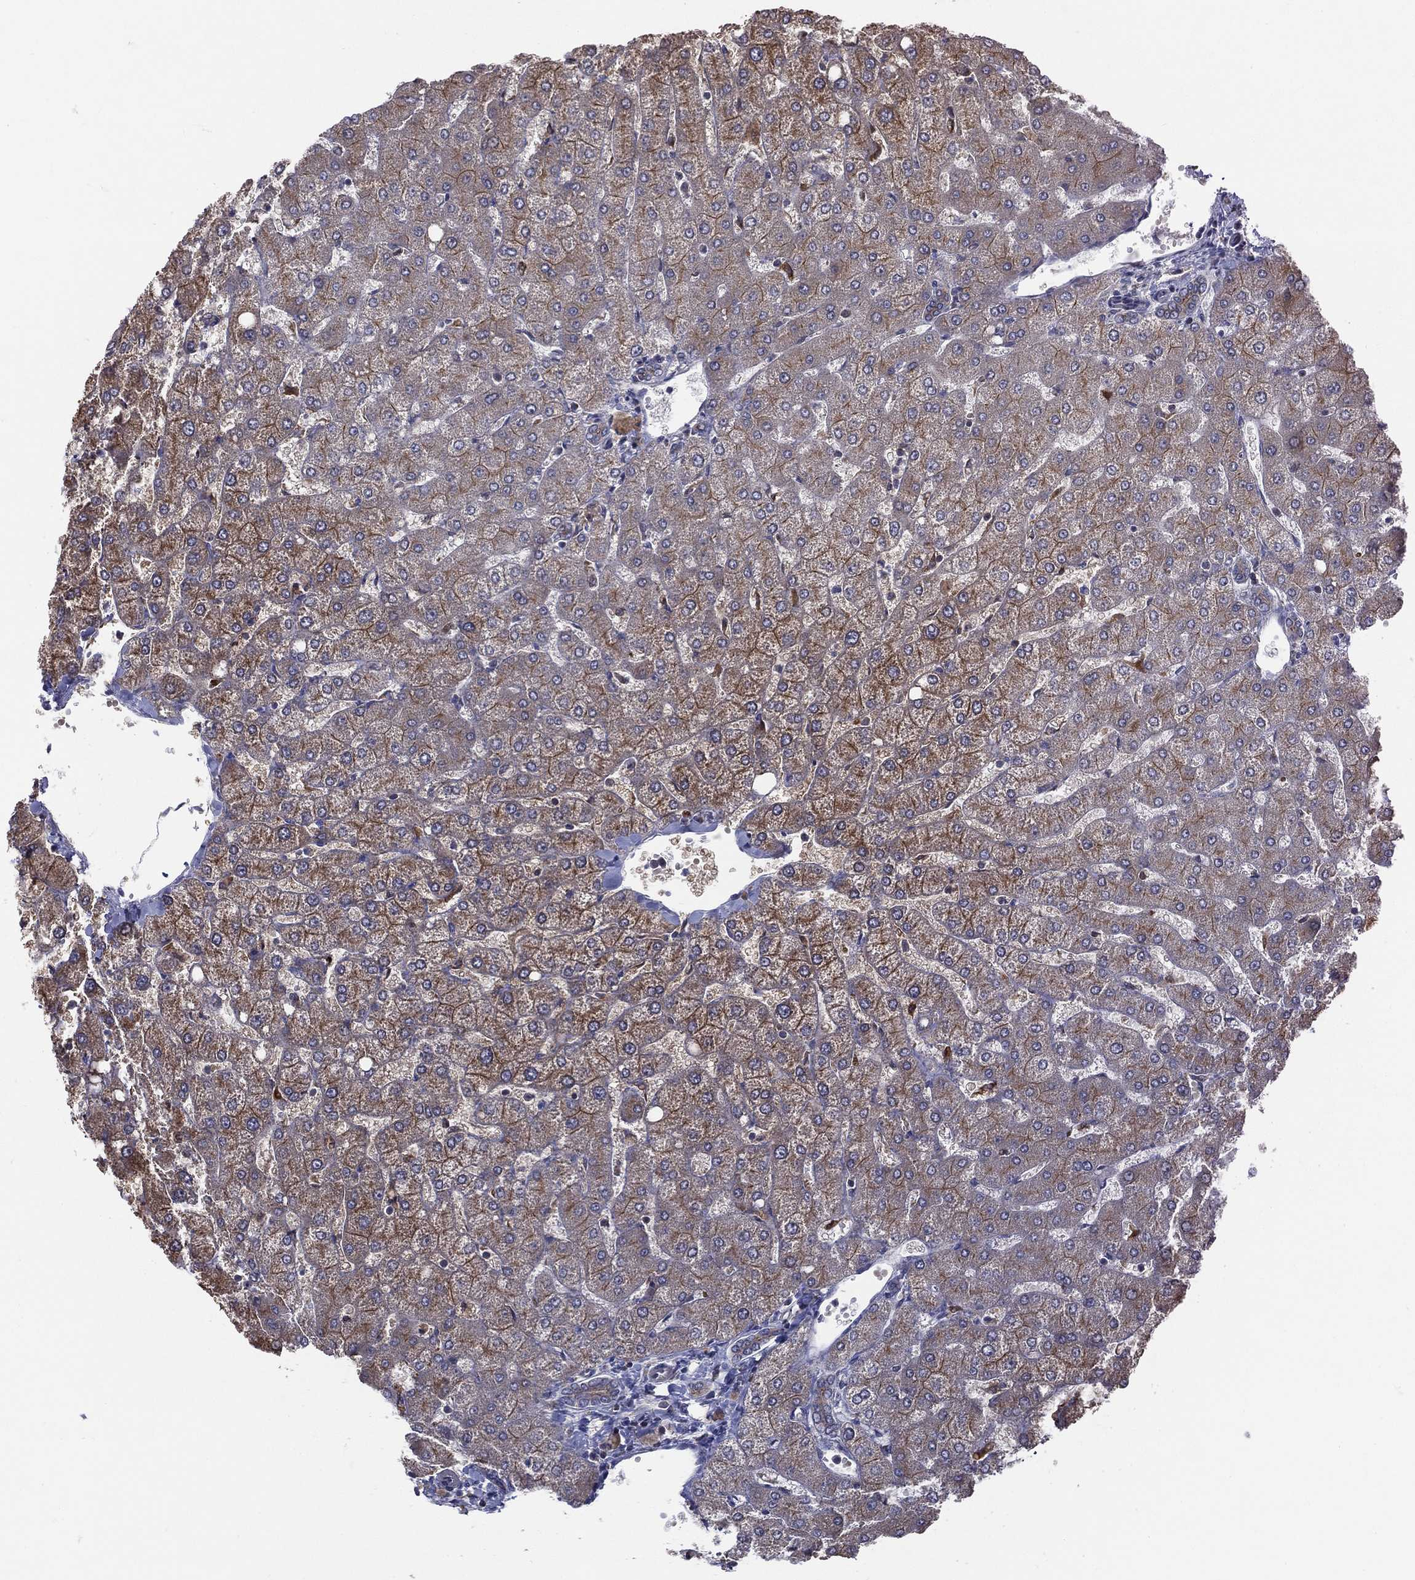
{"staining": {"intensity": "weak", "quantity": ">75%", "location": "cytoplasmic/membranous"}, "tissue": "liver", "cell_type": "Cholangiocytes", "image_type": "normal", "snomed": [{"axis": "morphology", "description": "Normal tissue, NOS"}, {"axis": "topography", "description": "Liver"}], "caption": "Immunohistochemistry (IHC) (DAB) staining of benign human liver demonstrates weak cytoplasmic/membranous protein positivity in about >75% of cholangiocytes.", "gene": "STARD3", "patient": {"sex": "female", "age": 54}}